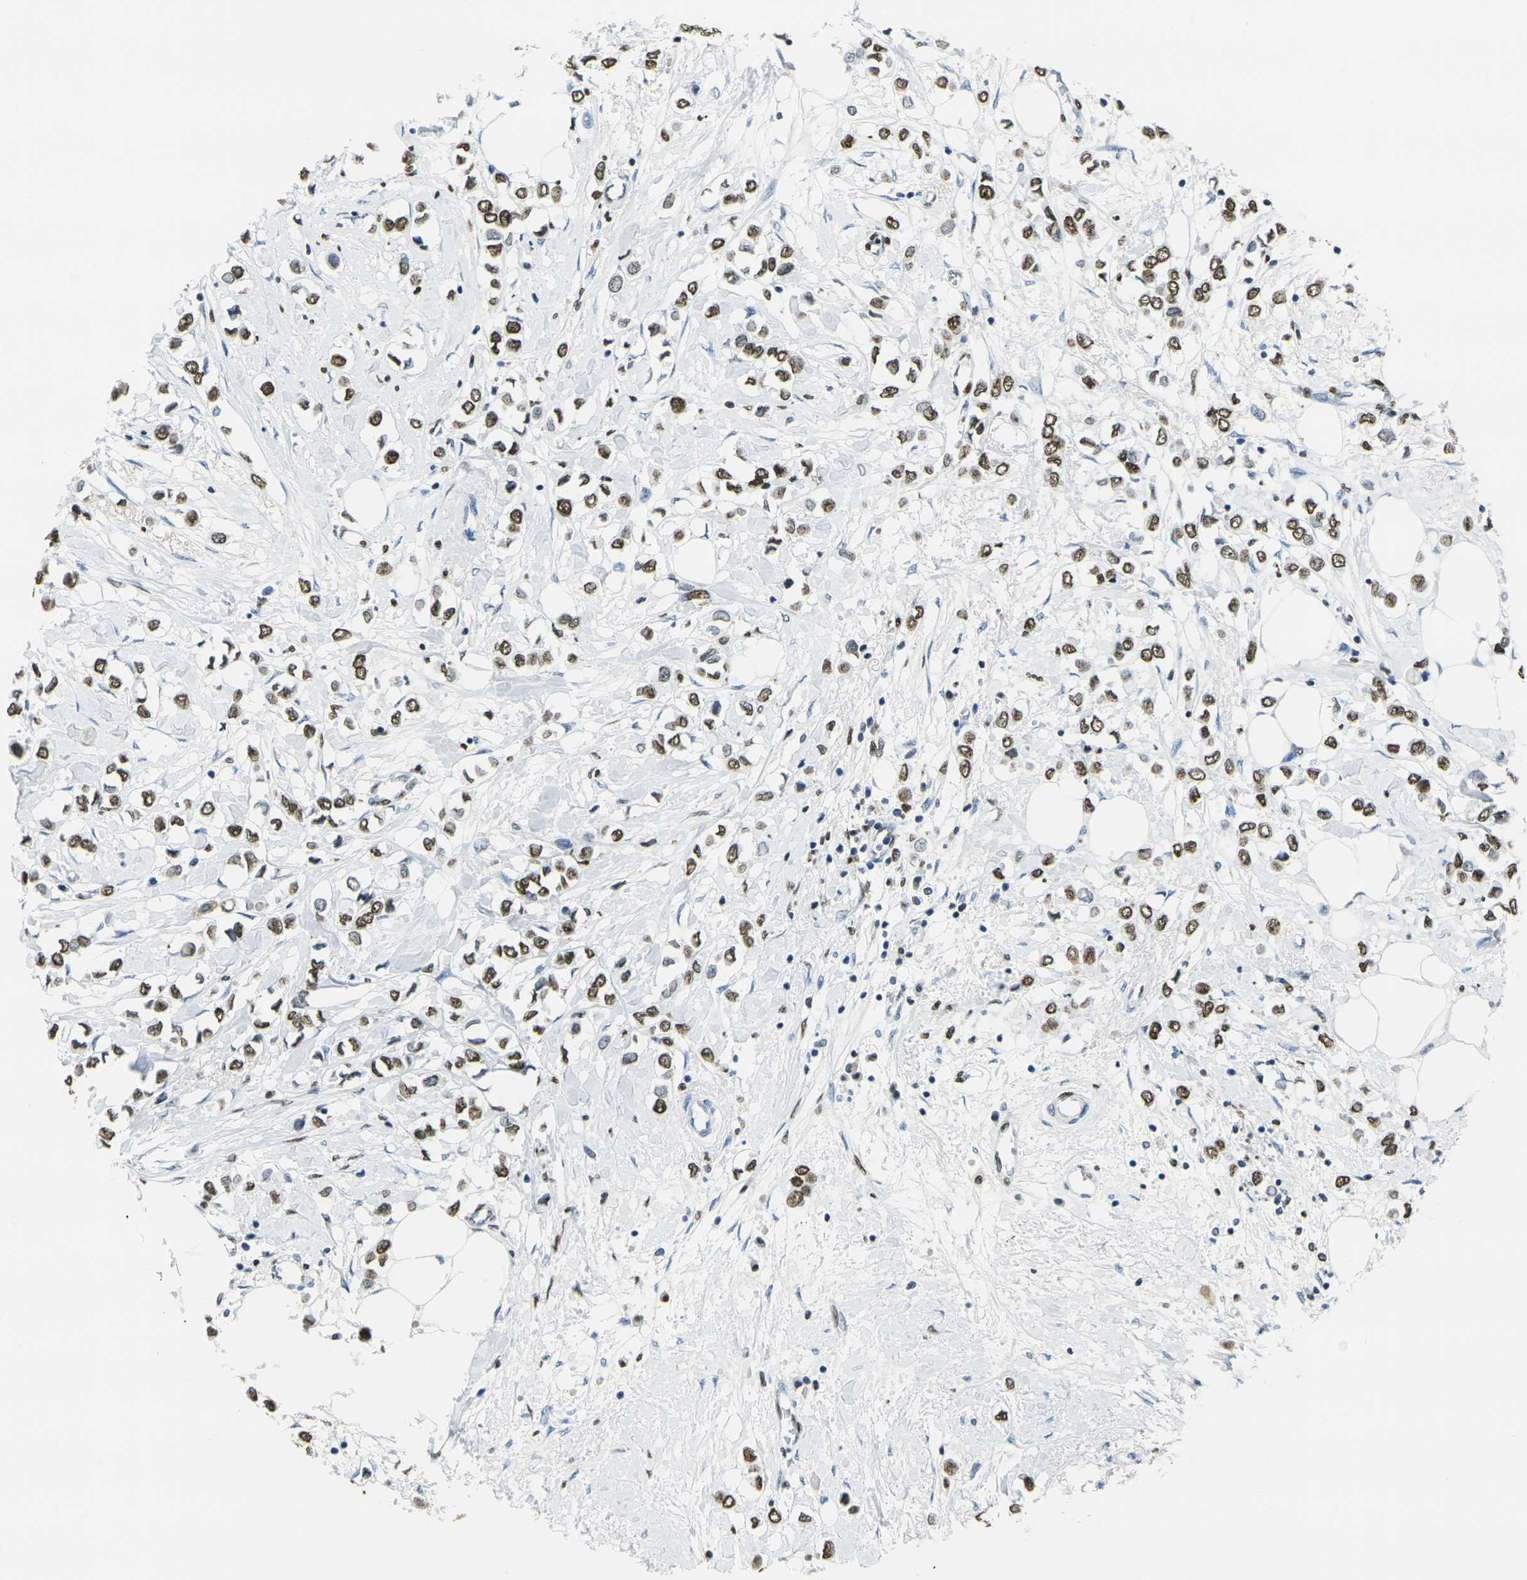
{"staining": {"intensity": "strong", "quantity": ">75%", "location": "nuclear"}, "tissue": "breast cancer", "cell_type": "Tumor cells", "image_type": "cancer", "snomed": [{"axis": "morphology", "description": "Lobular carcinoma"}, {"axis": "topography", "description": "Breast"}], "caption": "Immunohistochemical staining of breast cancer reveals high levels of strong nuclear protein positivity in approximately >75% of tumor cells. The staining was performed using DAB, with brown indicating positive protein expression. Nuclei are stained blue with hematoxylin.", "gene": "DRAXIN", "patient": {"sex": "female", "age": 51}}